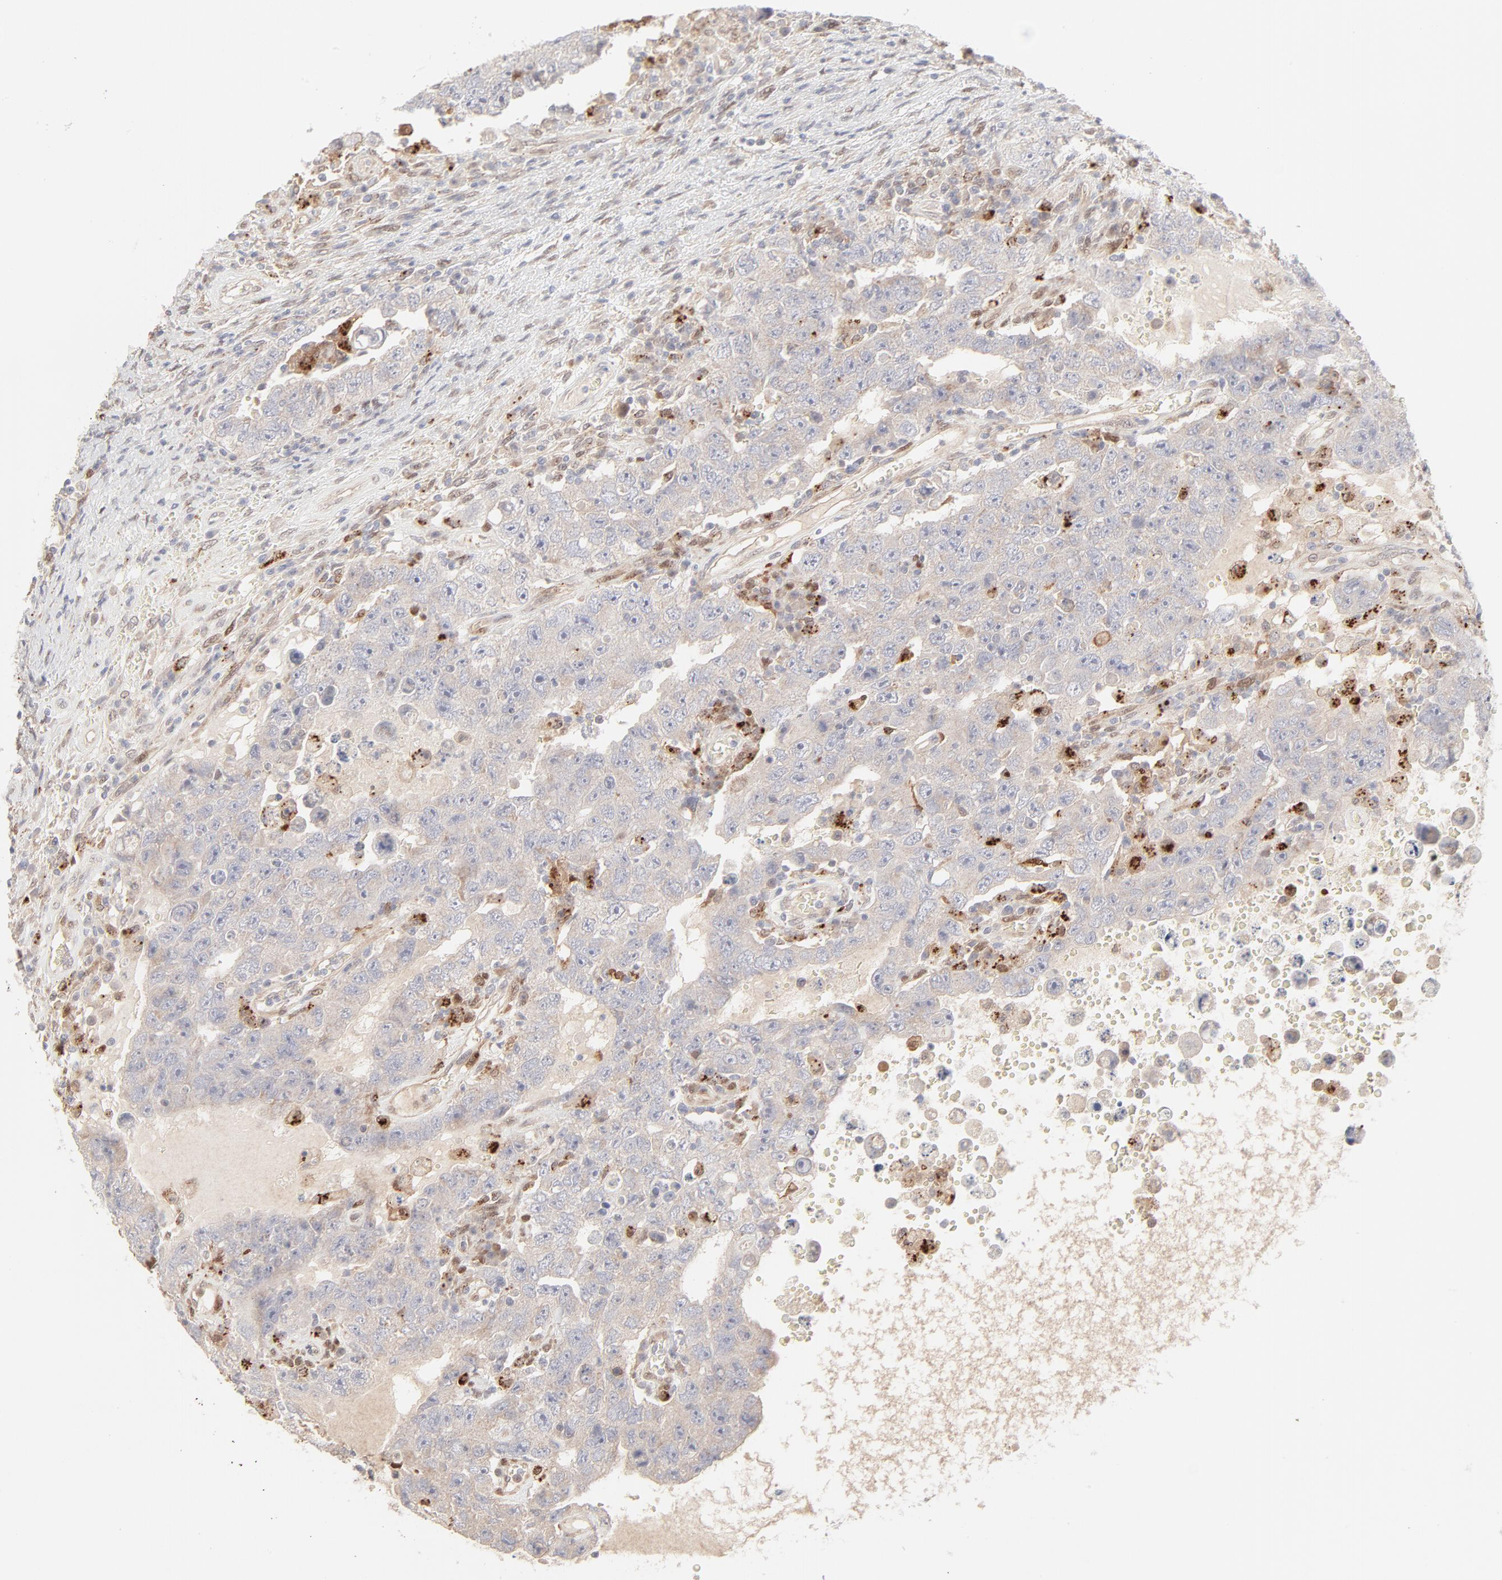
{"staining": {"intensity": "negative", "quantity": "none", "location": "none"}, "tissue": "testis cancer", "cell_type": "Tumor cells", "image_type": "cancer", "snomed": [{"axis": "morphology", "description": "Carcinoma, Embryonal, NOS"}, {"axis": "topography", "description": "Testis"}], "caption": "Immunohistochemistry (IHC) histopathology image of human embryonal carcinoma (testis) stained for a protein (brown), which demonstrates no staining in tumor cells. Brightfield microscopy of IHC stained with DAB (brown) and hematoxylin (blue), captured at high magnification.", "gene": "LGALS2", "patient": {"sex": "male", "age": 26}}